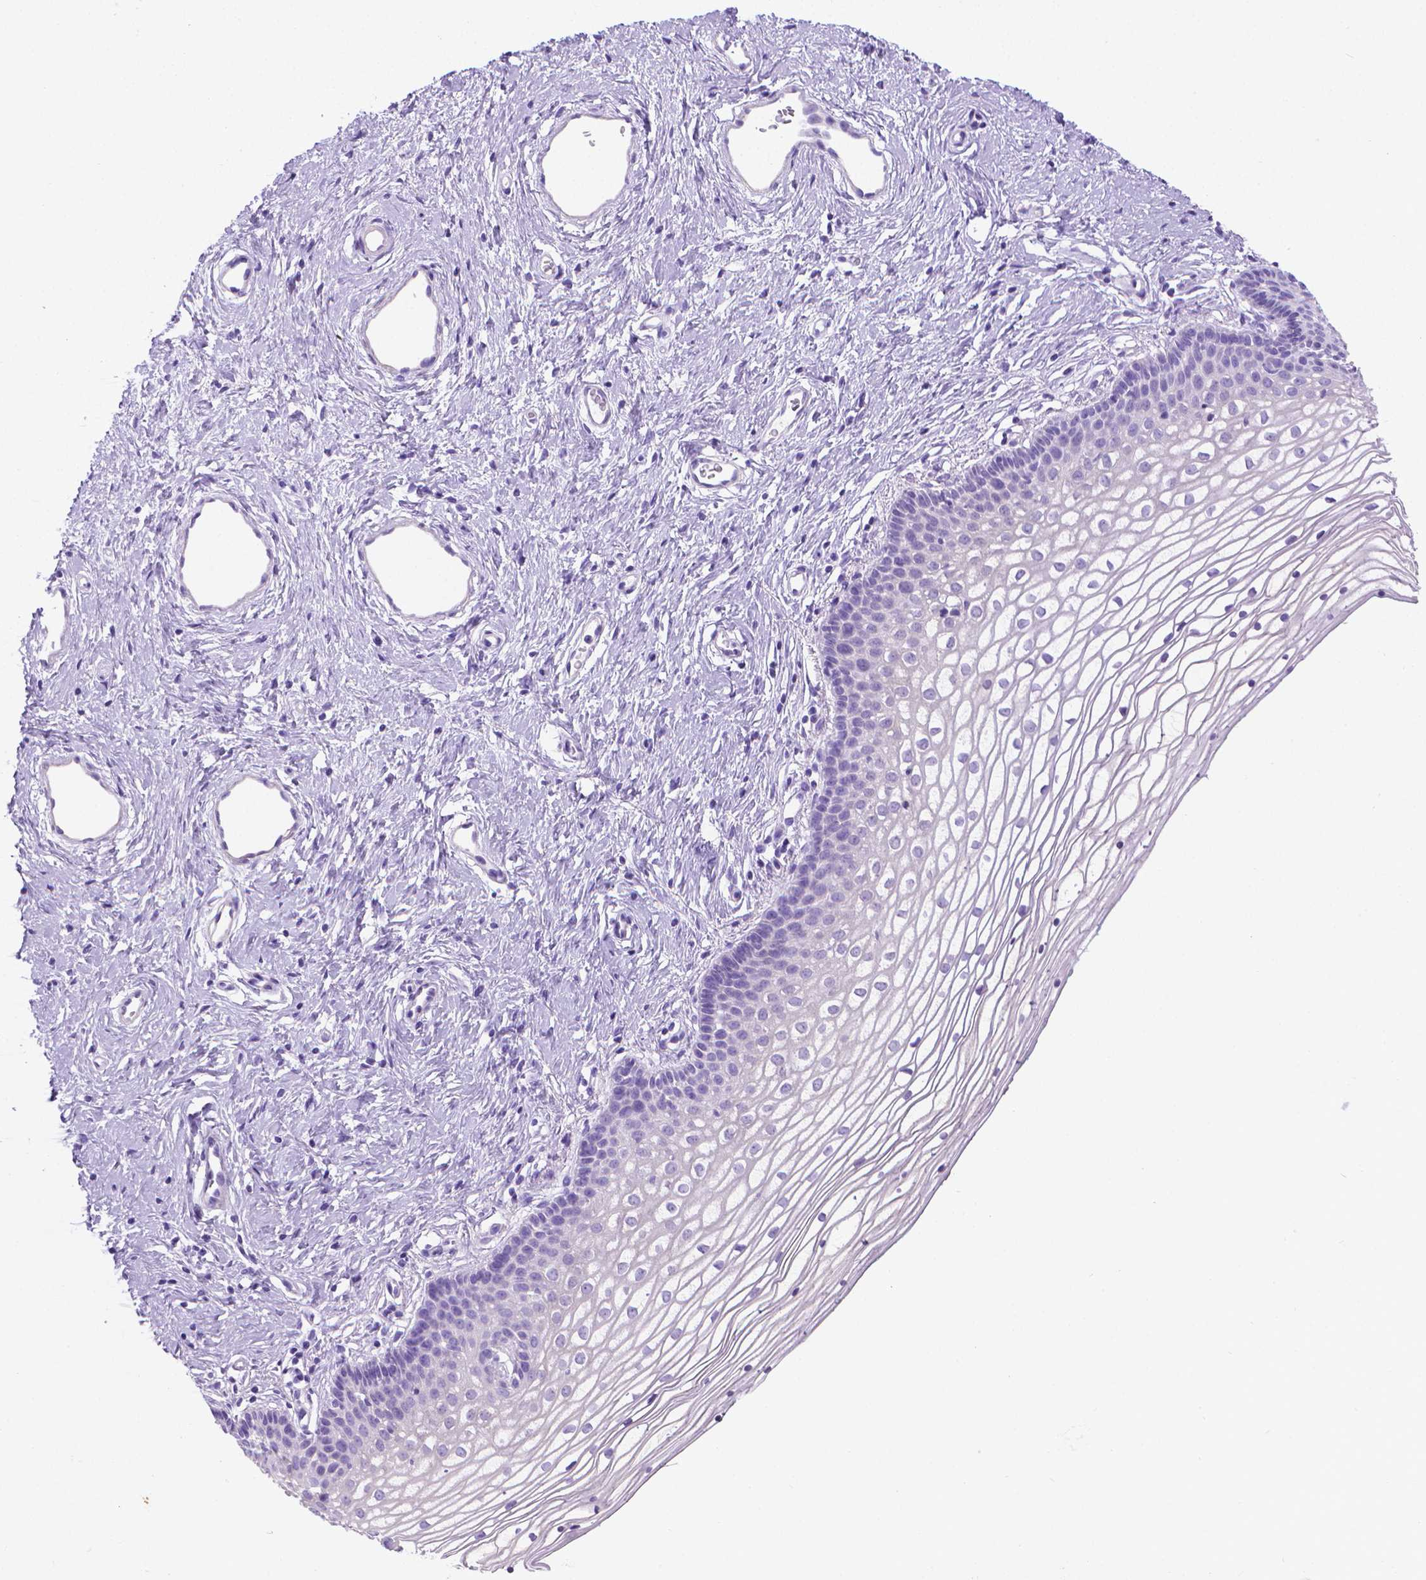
{"staining": {"intensity": "negative", "quantity": "none", "location": "none"}, "tissue": "vagina", "cell_type": "Squamous epithelial cells", "image_type": "normal", "snomed": [{"axis": "morphology", "description": "Normal tissue, NOS"}, {"axis": "topography", "description": "Vagina"}], "caption": "Immunohistochemistry photomicrograph of benign vagina: vagina stained with DAB (3,3'-diaminobenzidine) displays no significant protein positivity in squamous epithelial cells. (DAB immunohistochemistry (IHC) visualized using brightfield microscopy, high magnification).", "gene": "FASN", "patient": {"sex": "female", "age": 36}}